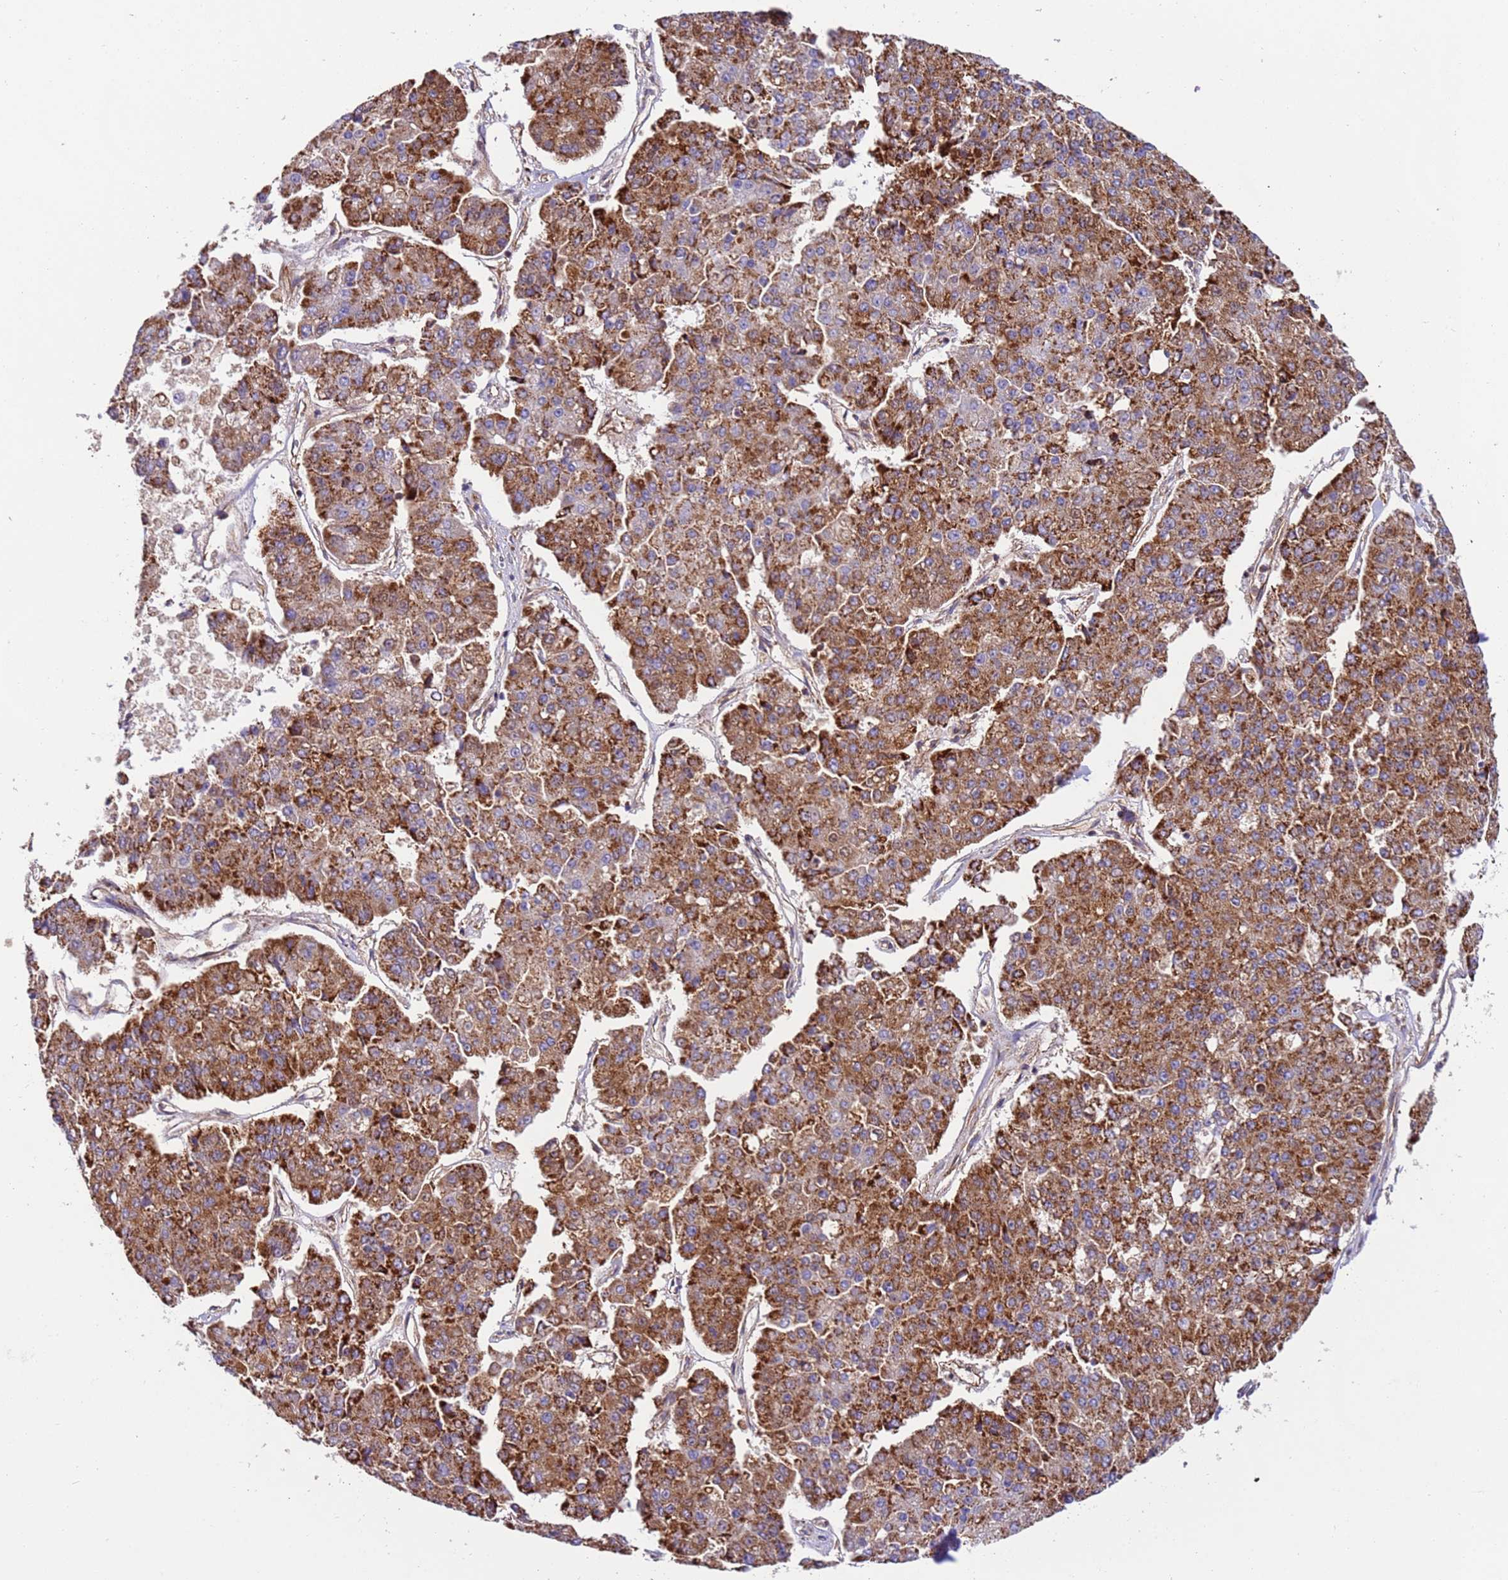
{"staining": {"intensity": "strong", "quantity": ">75%", "location": "cytoplasmic/membranous"}, "tissue": "pancreatic cancer", "cell_type": "Tumor cells", "image_type": "cancer", "snomed": [{"axis": "morphology", "description": "Adenocarcinoma, NOS"}, {"axis": "topography", "description": "Pancreas"}], "caption": "Tumor cells exhibit strong cytoplasmic/membranous positivity in approximately >75% of cells in pancreatic adenocarcinoma.", "gene": "MRPL20", "patient": {"sex": "male", "age": 50}}